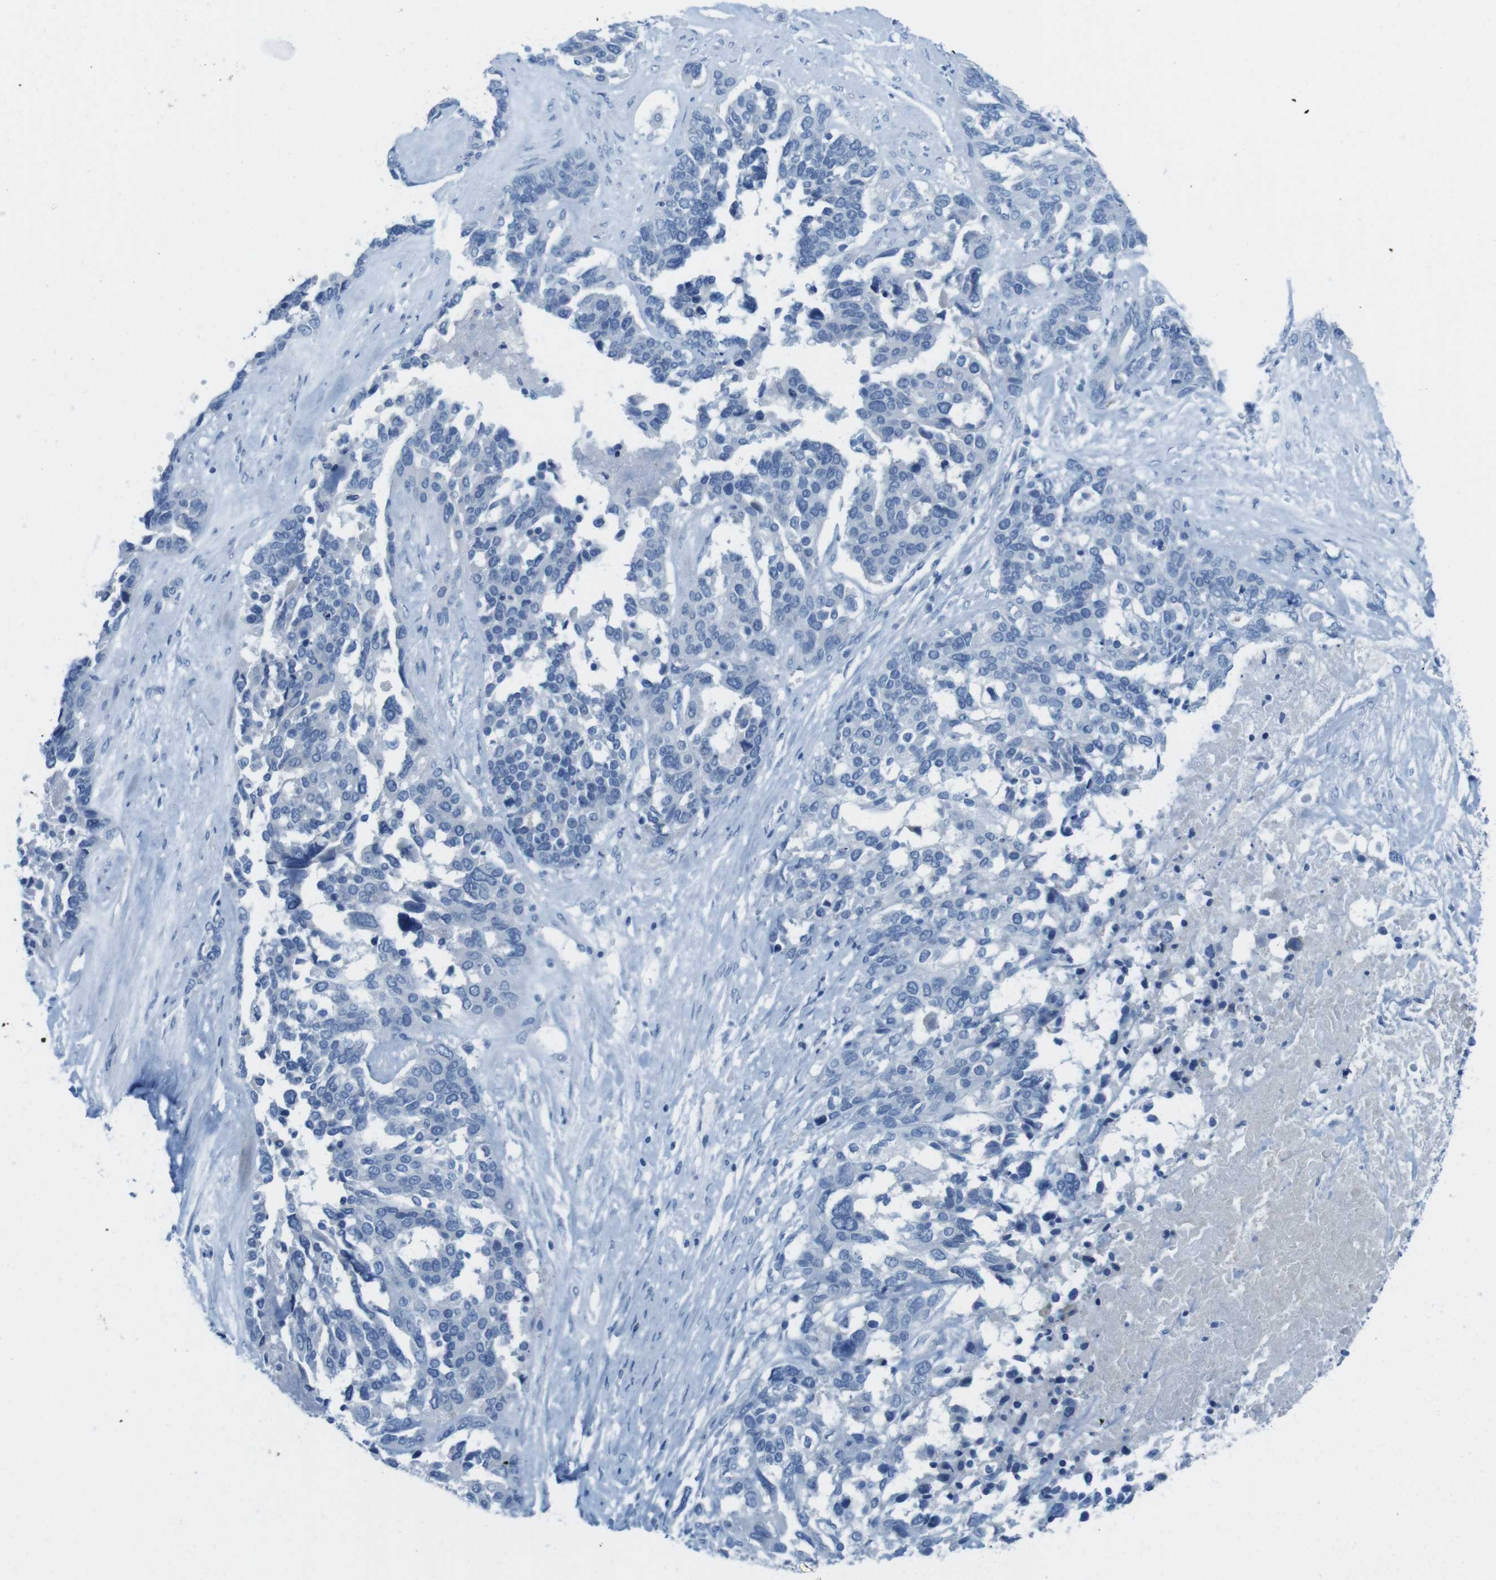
{"staining": {"intensity": "negative", "quantity": "none", "location": "none"}, "tissue": "ovarian cancer", "cell_type": "Tumor cells", "image_type": "cancer", "snomed": [{"axis": "morphology", "description": "Cystadenocarcinoma, serous, NOS"}, {"axis": "topography", "description": "Ovary"}], "caption": "This histopathology image is of ovarian cancer (serous cystadenocarcinoma) stained with IHC to label a protein in brown with the nuclei are counter-stained blue. There is no staining in tumor cells.", "gene": "GAP43", "patient": {"sex": "female", "age": 44}}